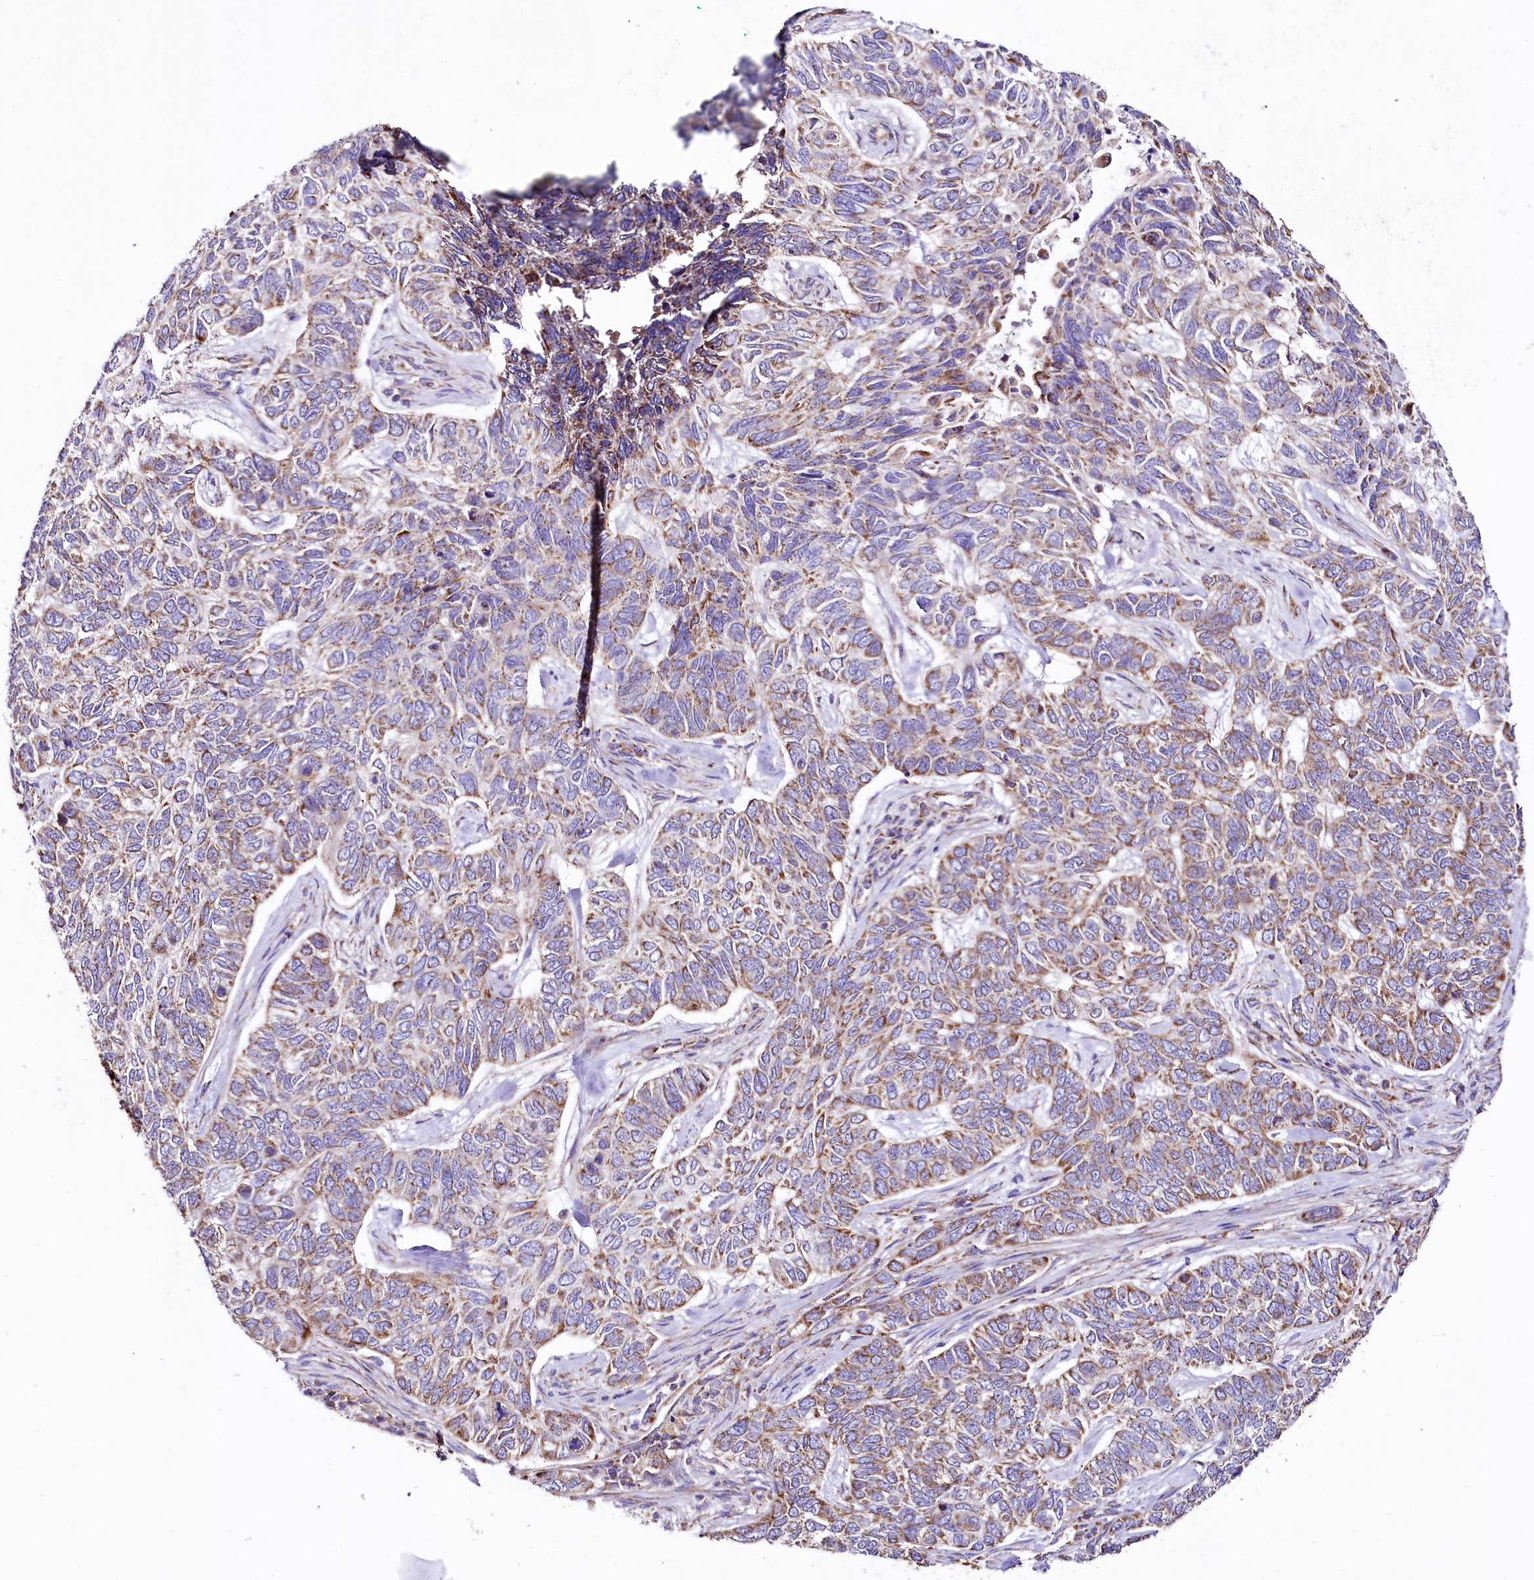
{"staining": {"intensity": "moderate", "quantity": ">75%", "location": "cytoplasmic/membranous"}, "tissue": "skin cancer", "cell_type": "Tumor cells", "image_type": "cancer", "snomed": [{"axis": "morphology", "description": "Basal cell carcinoma"}, {"axis": "topography", "description": "Skin"}], "caption": "The histopathology image reveals a brown stain indicating the presence of a protein in the cytoplasmic/membranous of tumor cells in basal cell carcinoma (skin).", "gene": "APLP2", "patient": {"sex": "female", "age": 65}}